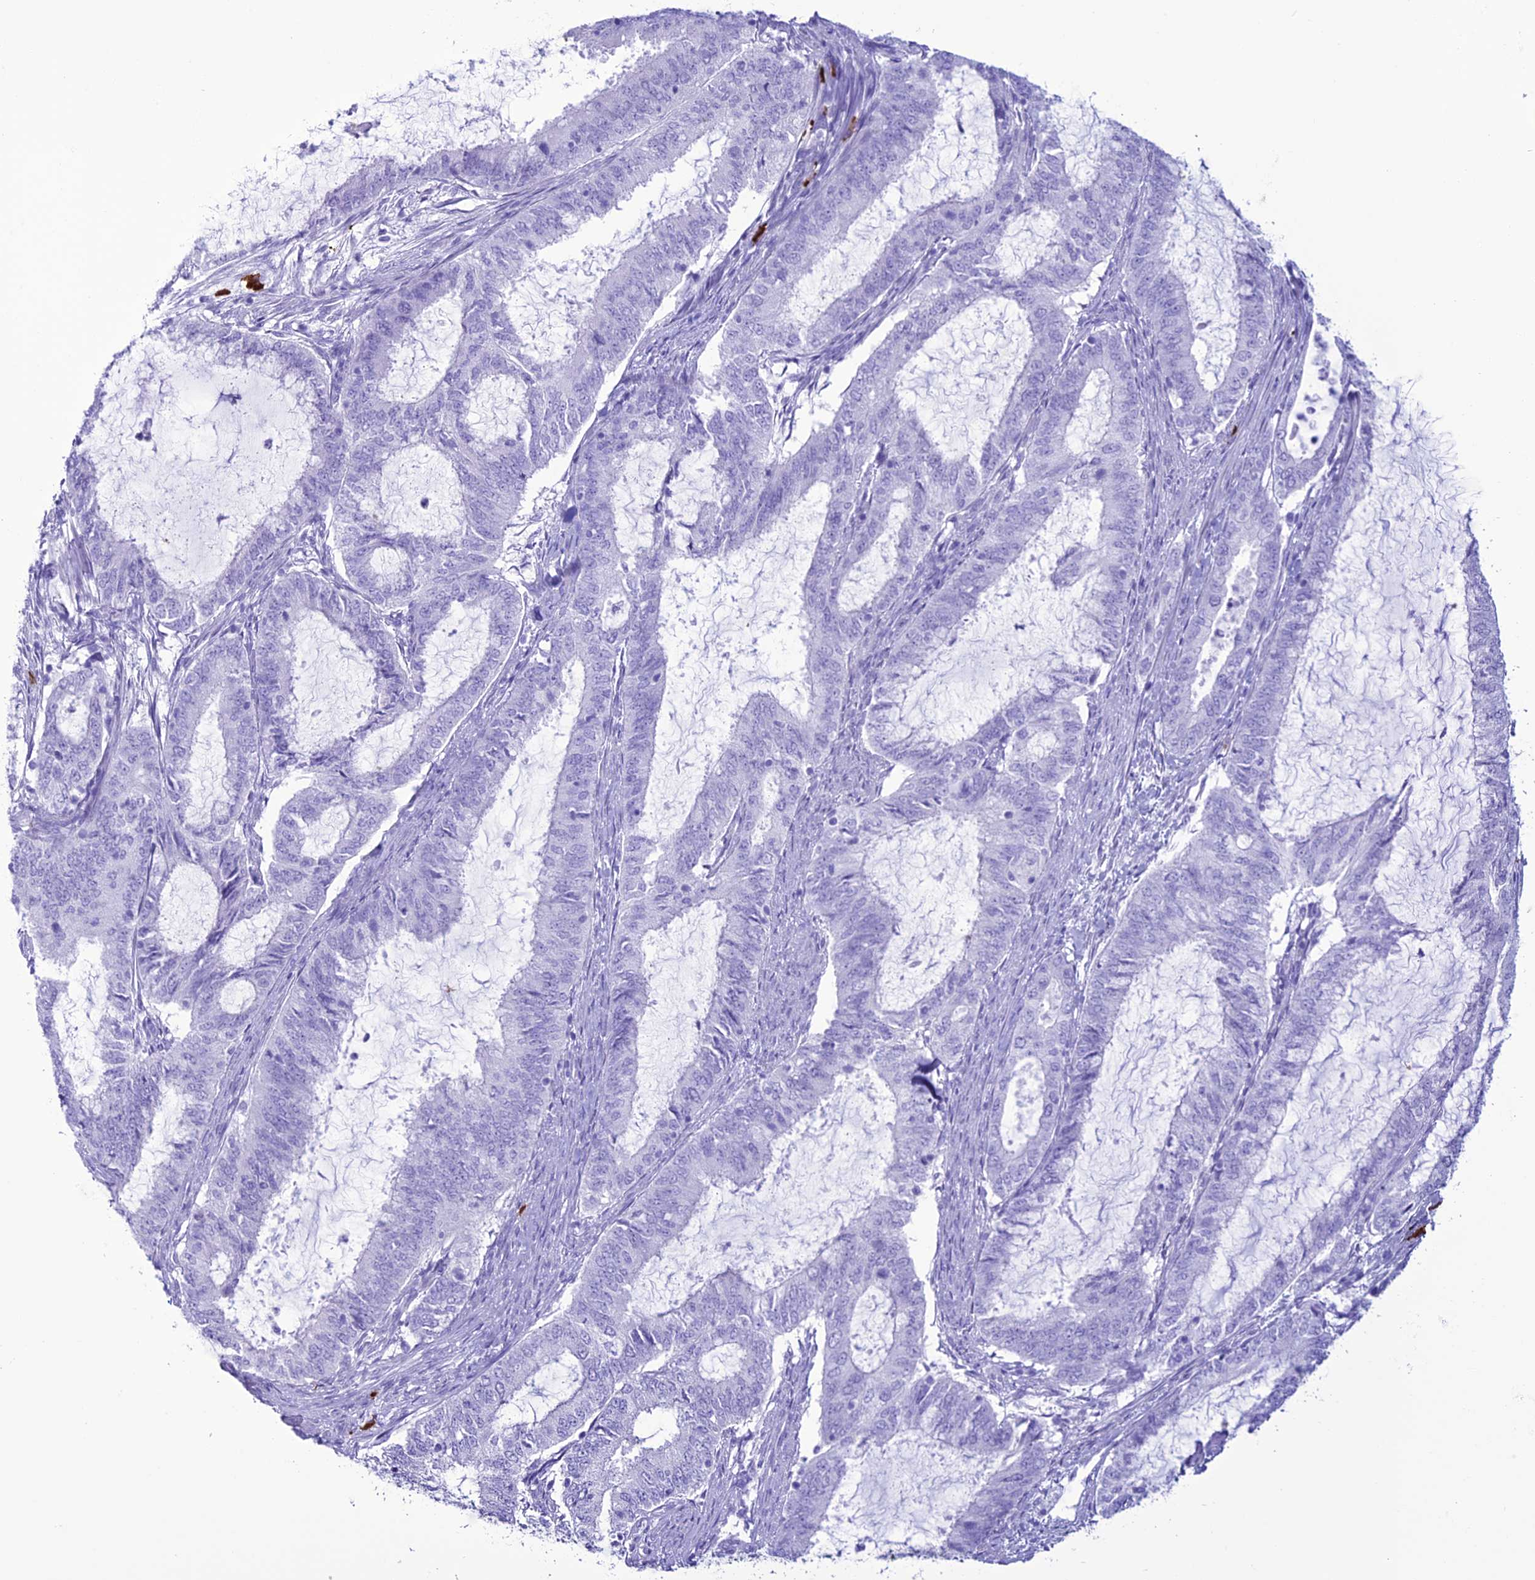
{"staining": {"intensity": "negative", "quantity": "none", "location": "none"}, "tissue": "endometrial cancer", "cell_type": "Tumor cells", "image_type": "cancer", "snomed": [{"axis": "morphology", "description": "Adenocarcinoma, NOS"}, {"axis": "topography", "description": "Endometrium"}], "caption": "Tumor cells are negative for protein expression in human adenocarcinoma (endometrial). (DAB immunohistochemistry visualized using brightfield microscopy, high magnification).", "gene": "MZB1", "patient": {"sex": "female", "age": 51}}